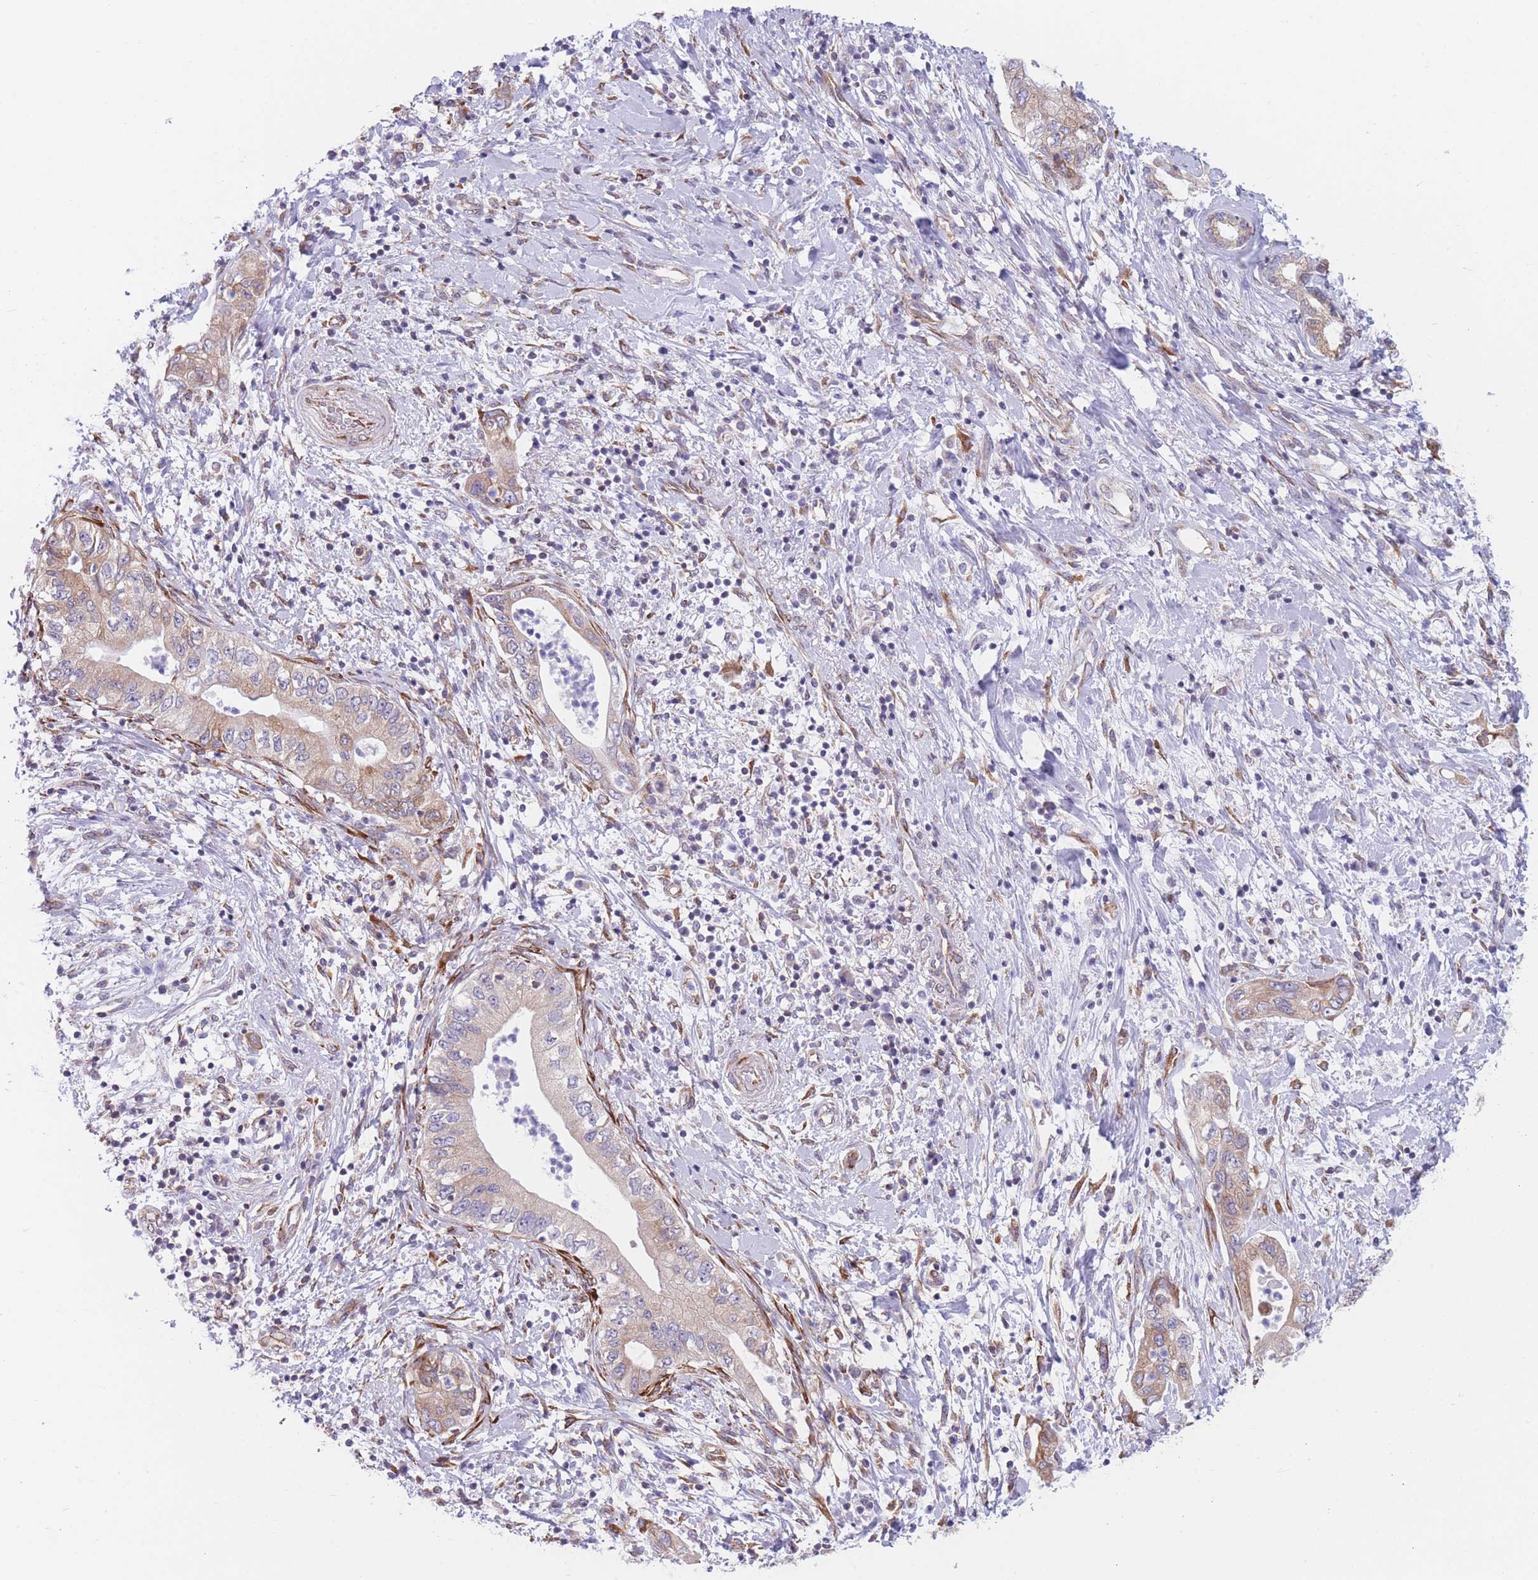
{"staining": {"intensity": "moderate", "quantity": "25%-75%", "location": "cytoplasmic/membranous"}, "tissue": "pancreatic cancer", "cell_type": "Tumor cells", "image_type": "cancer", "snomed": [{"axis": "morphology", "description": "Adenocarcinoma, NOS"}, {"axis": "topography", "description": "Pancreas"}], "caption": "Tumor cells show medium levels of moderate cytoplasmic/membranous positivity in approximately 25%-75% of cells in human pancreatic cancer.", "gene": "AK9", "patient": {"sex": "female", "age": 73}}